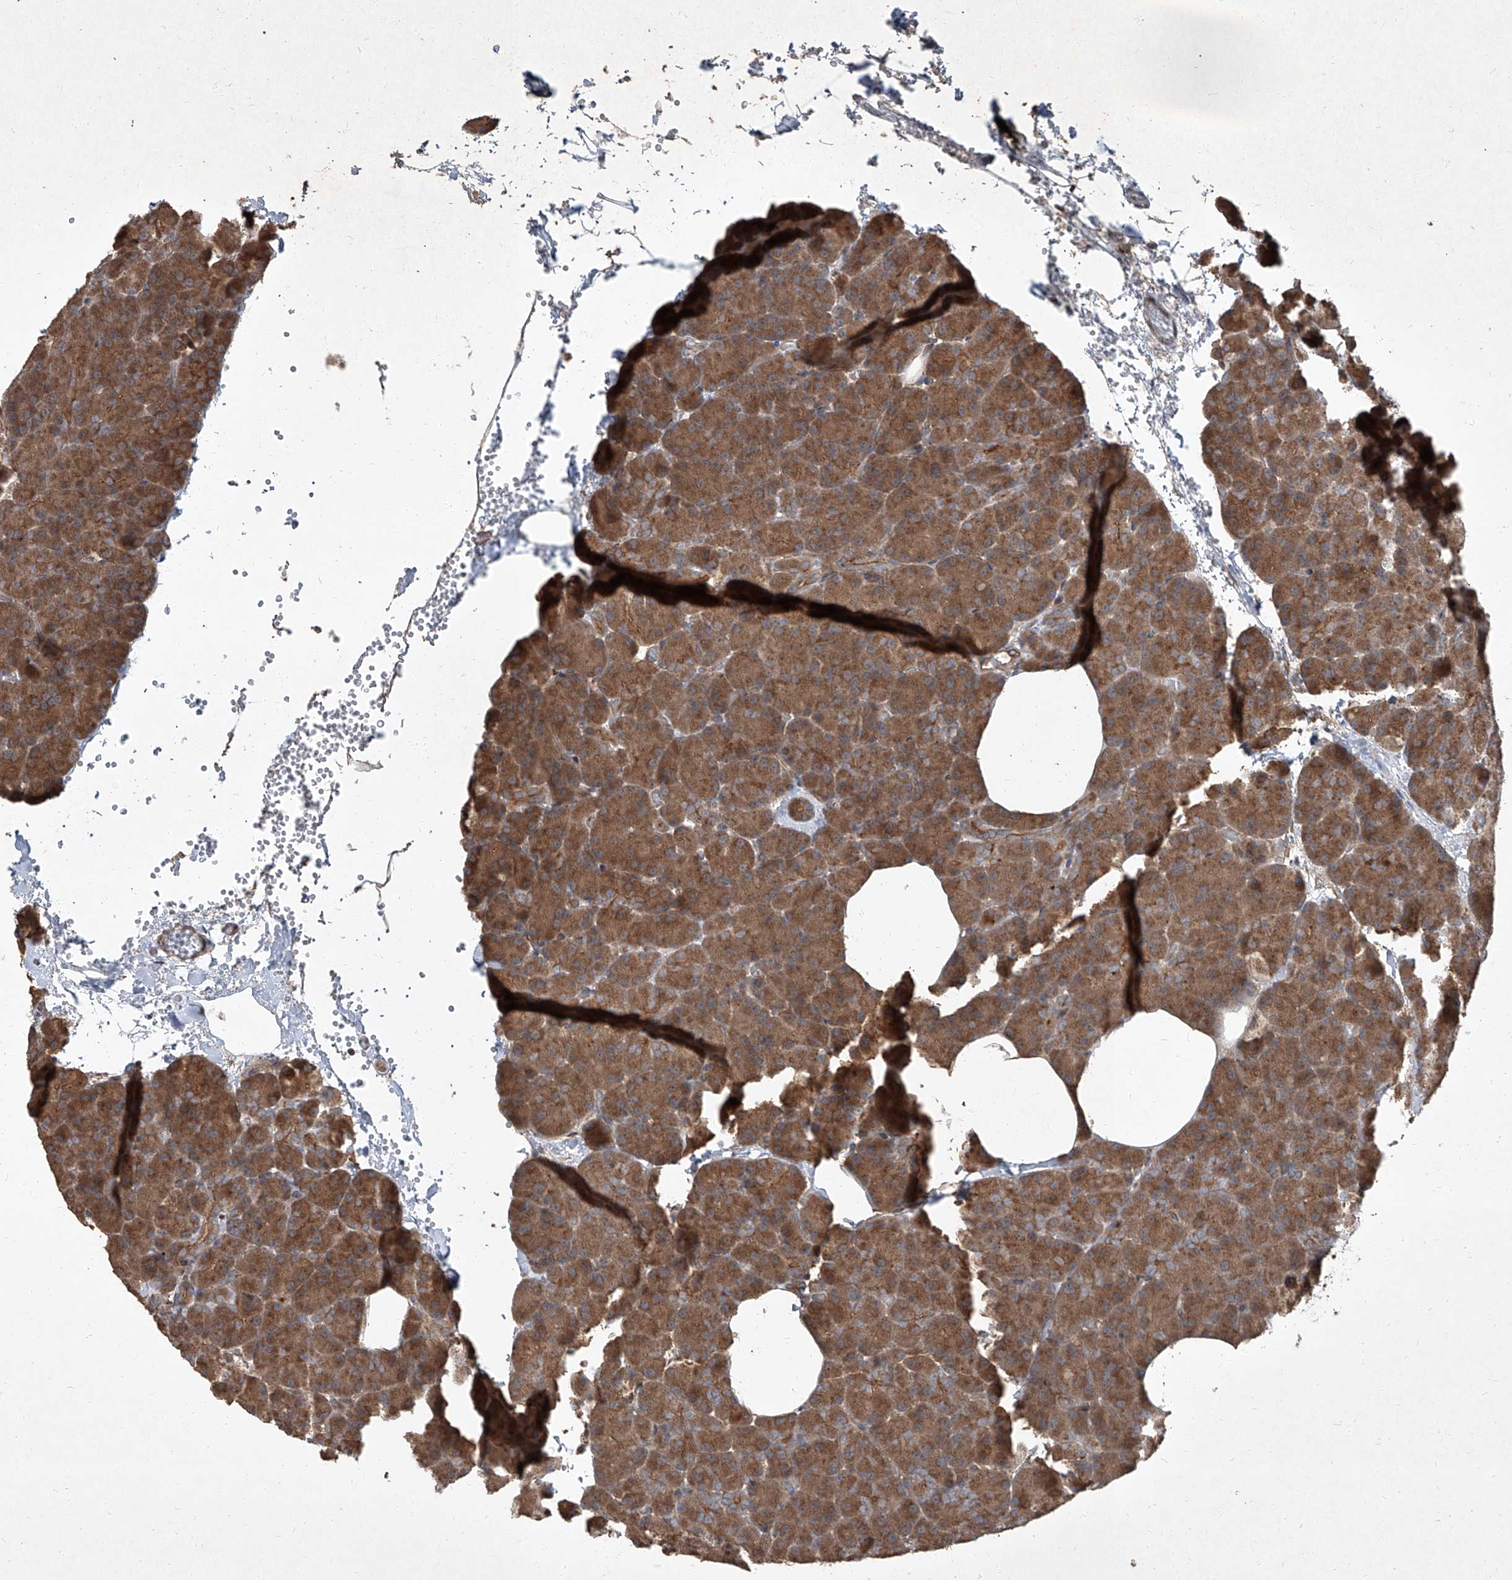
{"staining": {"intensity": "moderate", "quantity": ">75%", "location": "cytoplasmic/membranous"}, "tissue": "pancreas", "cell_type": "Exocrine glandular cells", "image_type": "normal", "snomed": [{"axis": "morphology", "description": "Normal tissue, NOS"}, {"axis": "morphology", "description": "Carcinoid, malignant, NOS"}, {"axis": "topography", "description": "Pancreas"}], "caption": "Immunohistochemistry staining of benign pancreas, which shows medium levels of moderate cytoplasmic/membranous expression in about >75% of exocrine glandular cells indicating moderate cytoplasmic/membranous protein expression. The staining was performed using DAB (3,3'-diaminobenzidine) (brown) for protein detection and nuclei were counterstained in hematoxylin (blue).", "gene": "CCN1", "patient": {"sex": "female", "age": 35}}